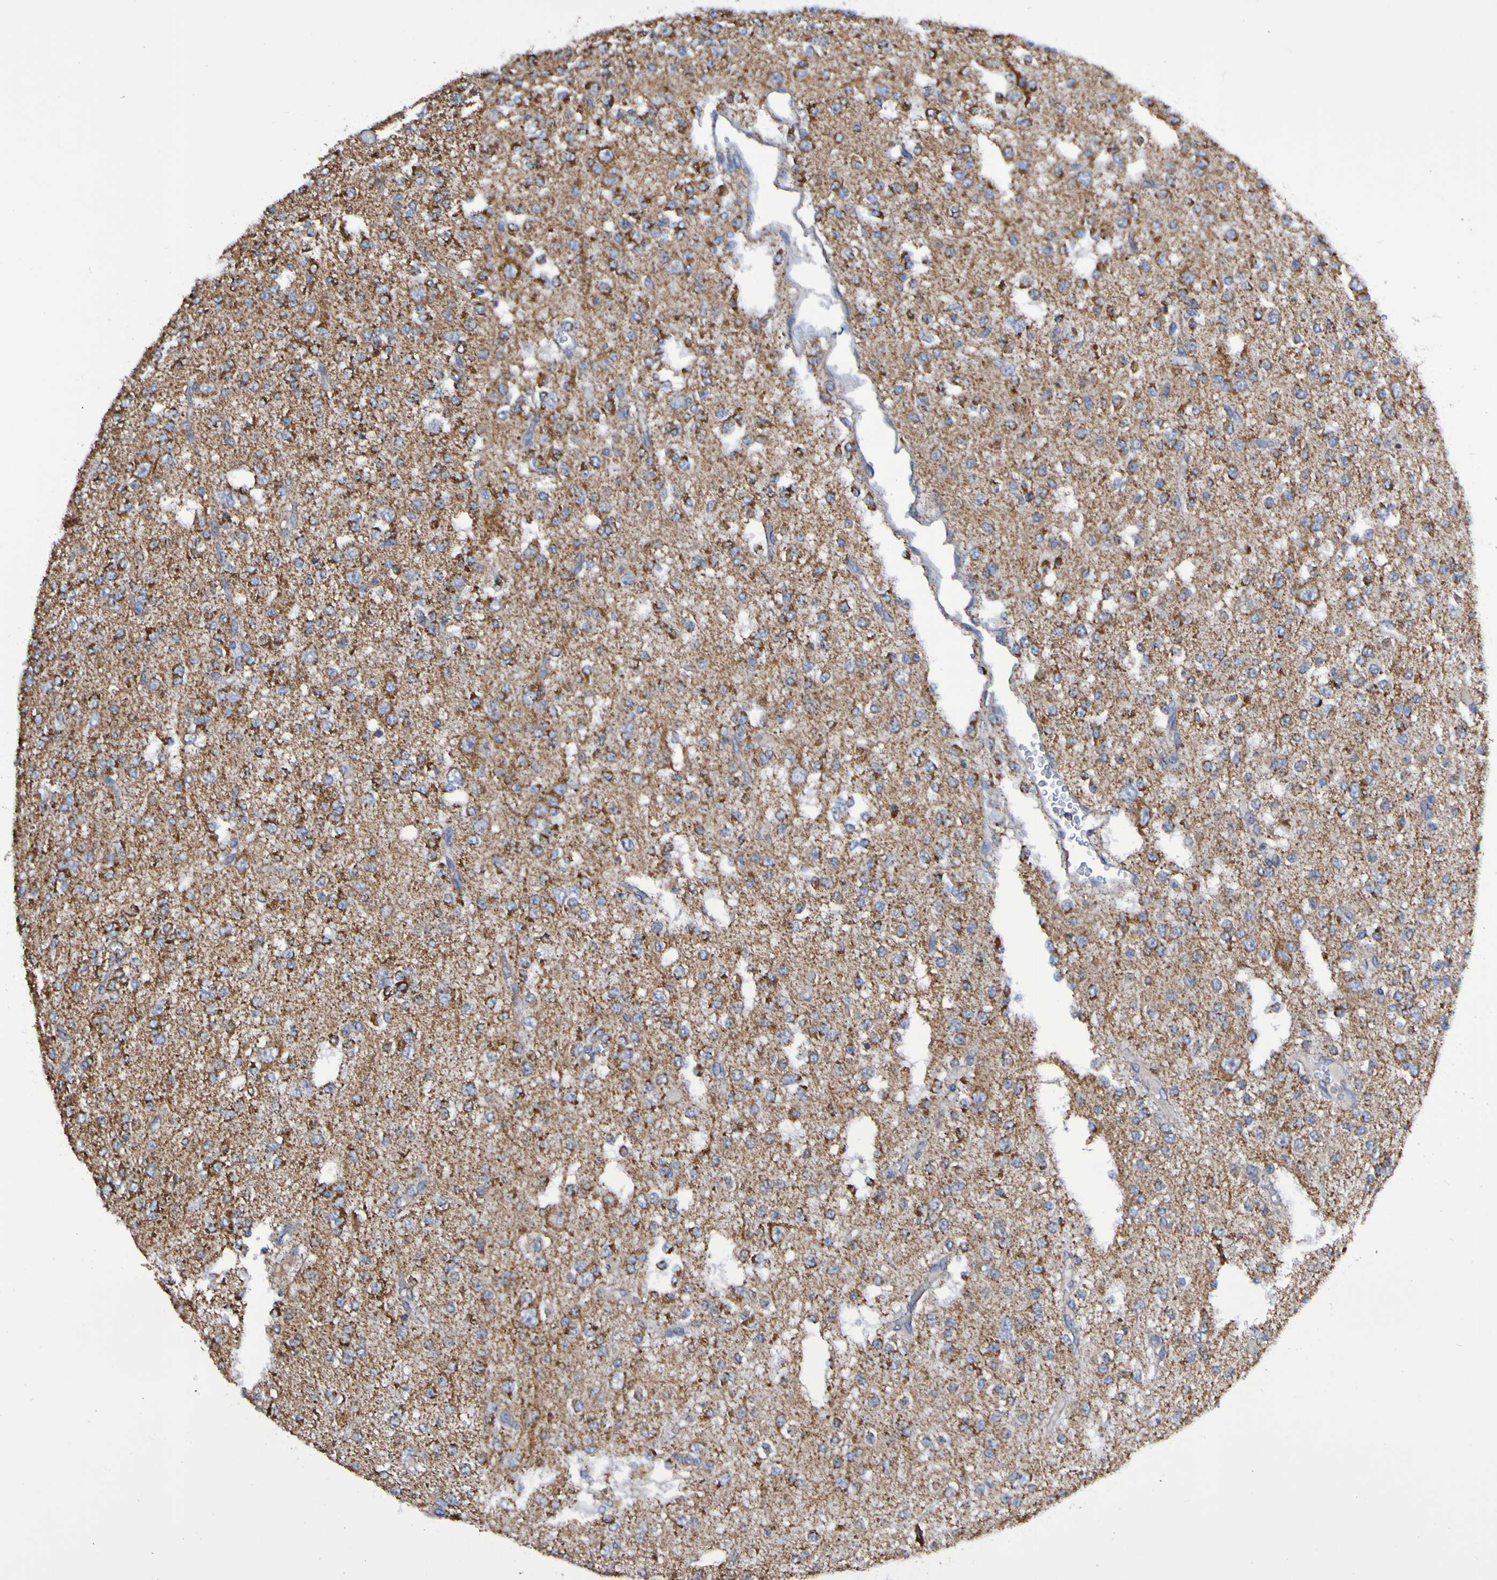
{"staining": {"intensity": "moderate", "quantity": ">75%", "location": "cytoplasmic/membranous"}, "tissue": "glioma", "cell_type": "Tumor cells", "image_type": "cancer", "snomed": [{"axis": "morphology", "description": "Glioma, malignant, Low grade"}, {"axis": "topography", "description": "Brain"}], "caption": "A brown stain shows moderate cytoplasmic/membranous positivity of a protein in low-grade glioma (malignant) tumor cells.", "gene": "IL18R1", "patient": {"sex": "male", "age": 38}}